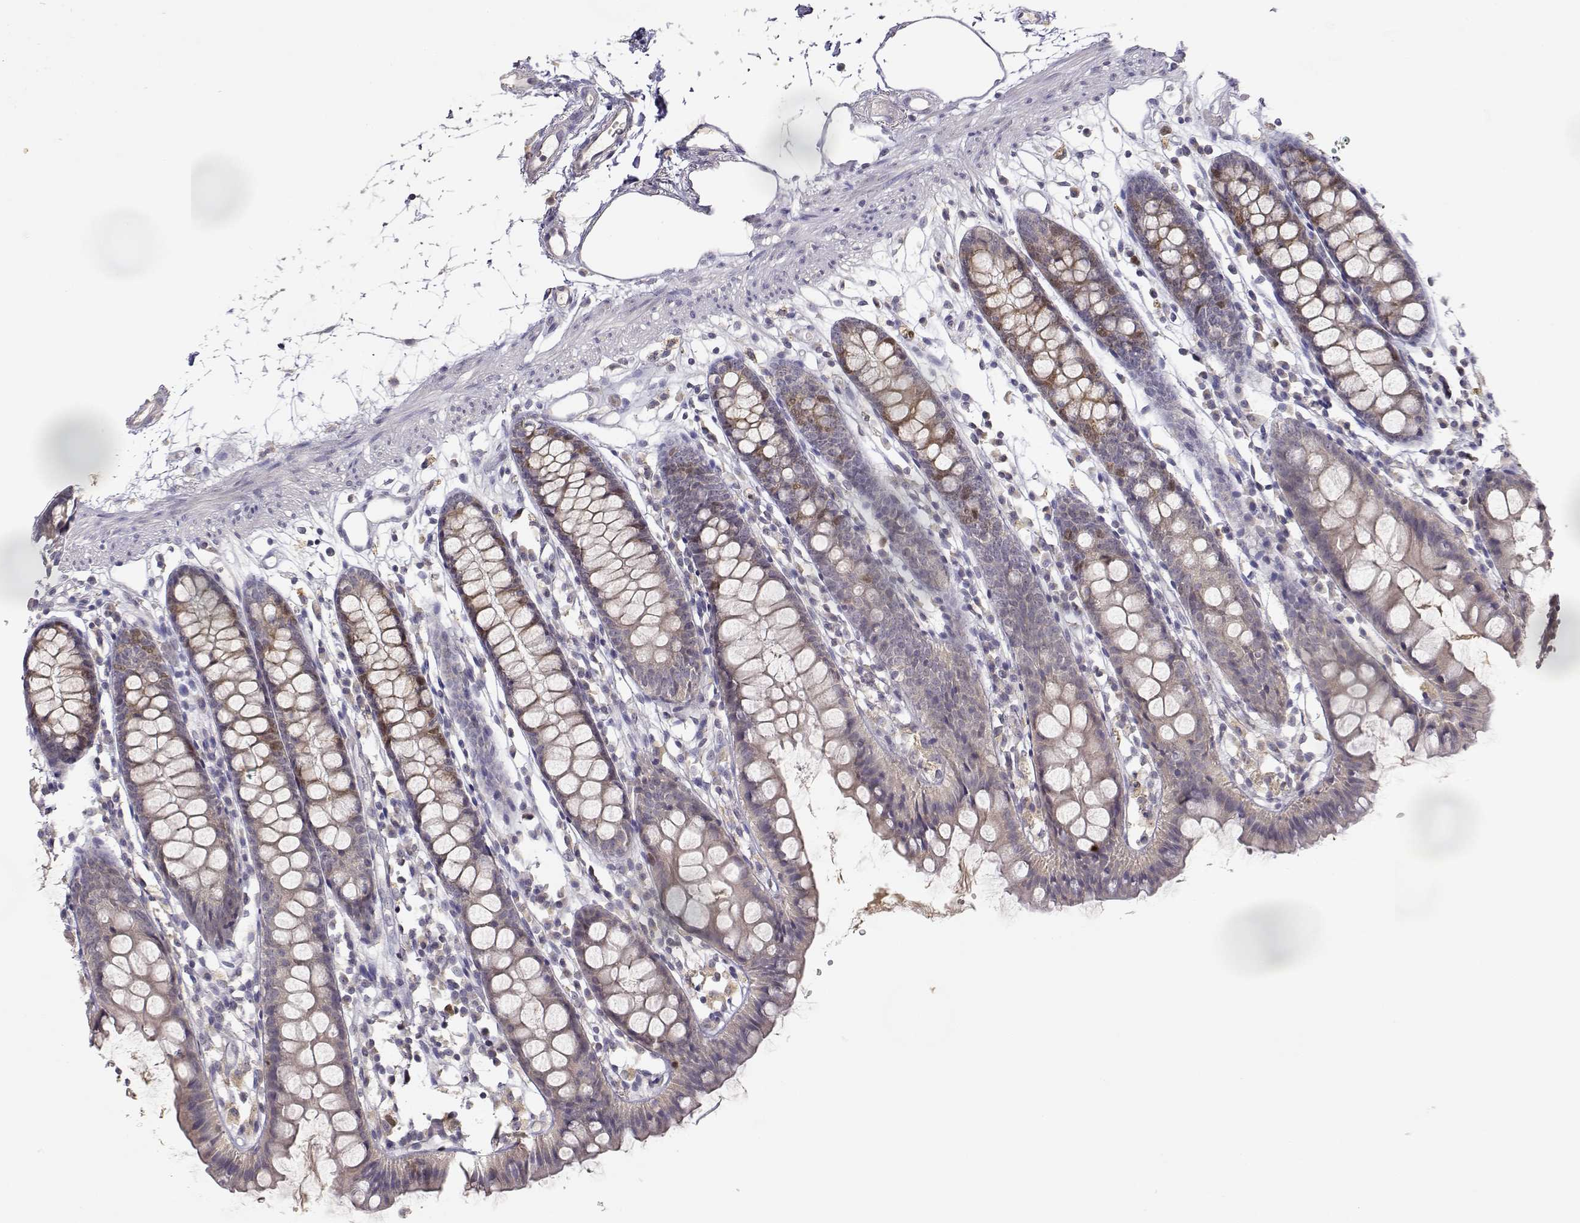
{"staining": {"intensity": "weak", "quantity": "<25%", "location": "cytoplasmic/membranous,nuclear"}, "tissue": "colon", "cell_type": "Endothelial cells", "image_type": "normal", "snomed": [{"axis": "morphology", "description": "Normal tissue, NOS"}, {"axis": "topography", "description": "Colon"}], "caption": "Human colon stained for a protein using immunohistochemistry (IHC) exhibits no staining in endothelial cells.", "gene": "RAD51", "patient": {"sex": "male", "age": 47}}